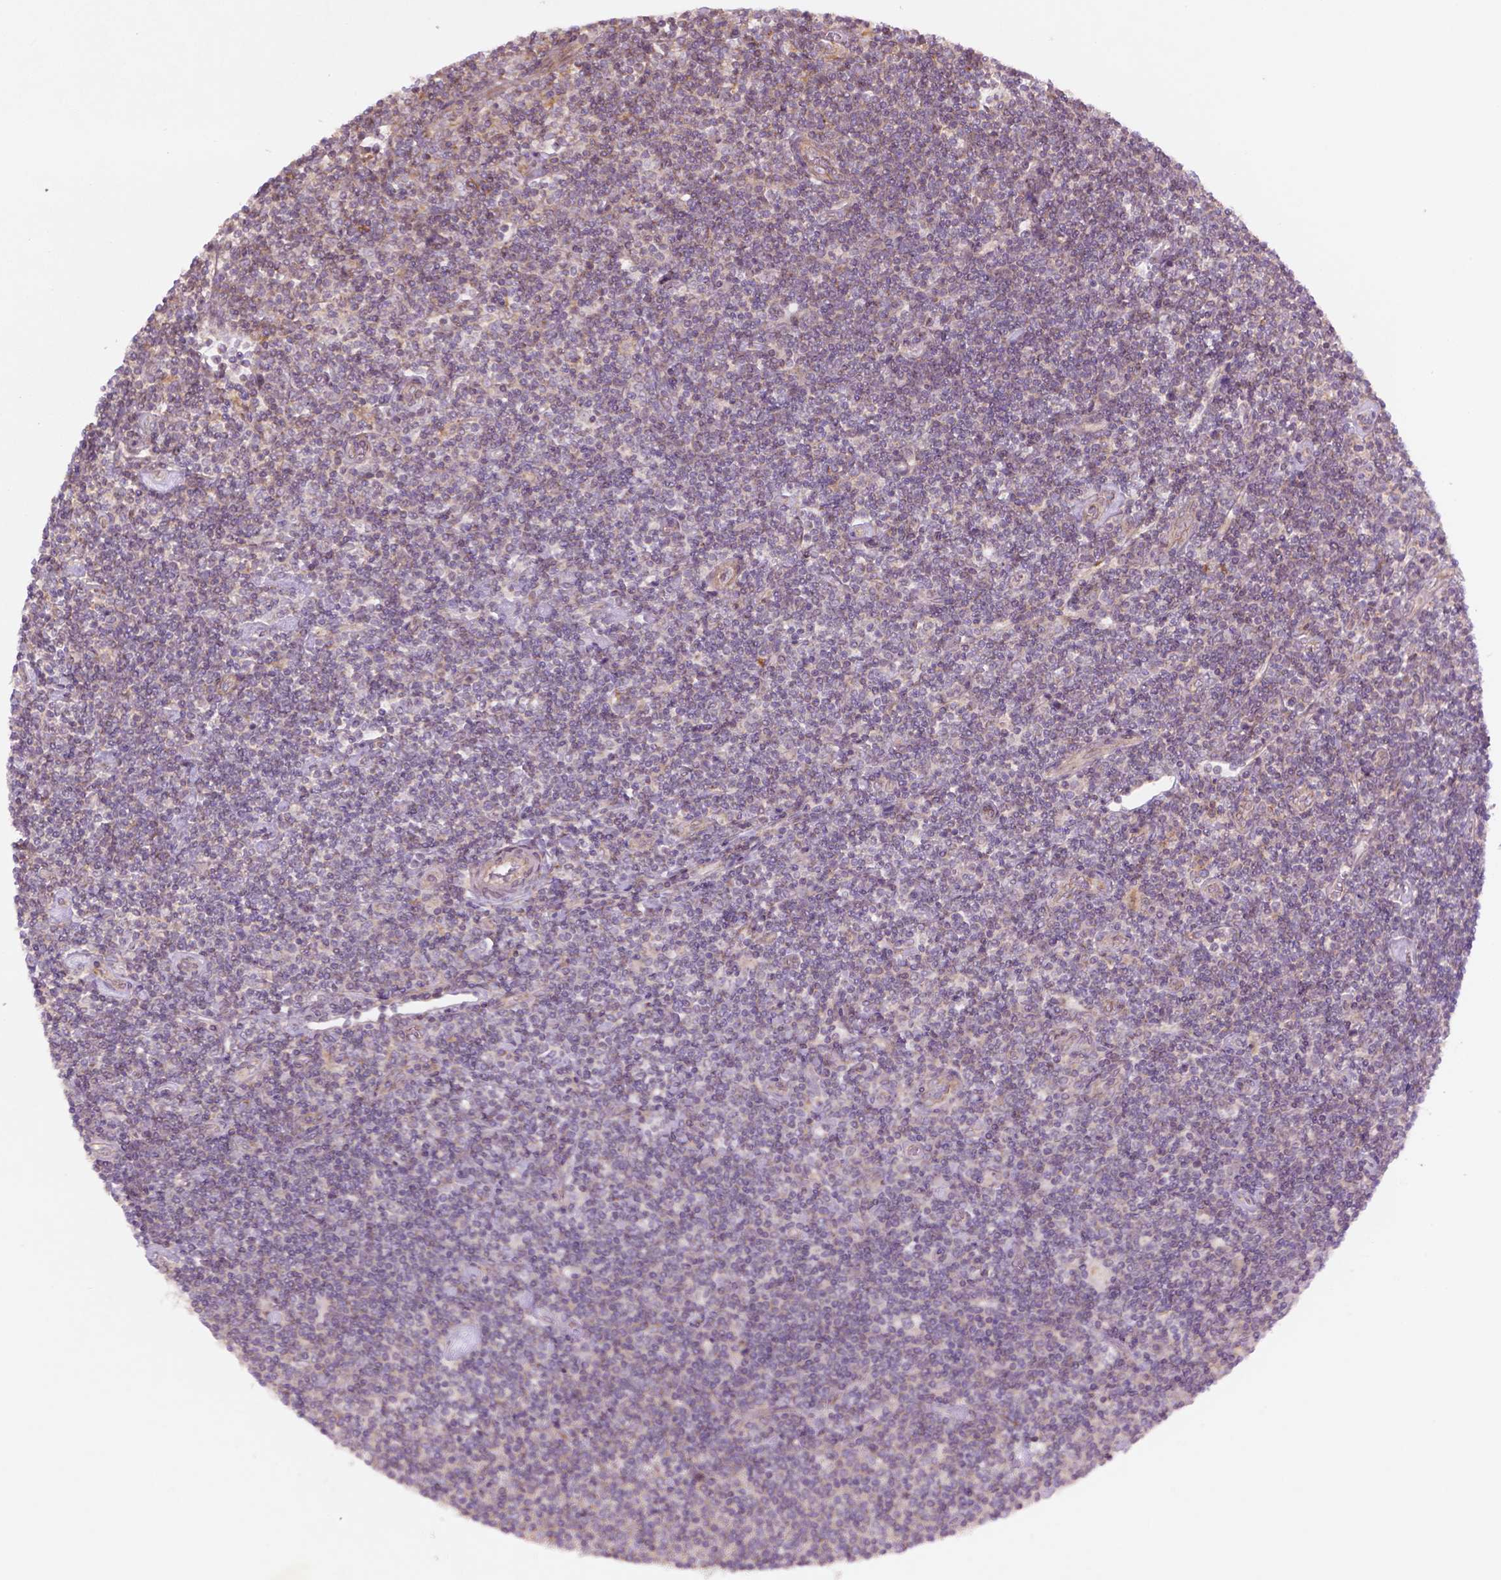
{"staining": {"intensity": "negative", "quantity": "none", "location": "none"}, "tissue": "lymphoma", "cell_type": "Tumor cells", "image_type": "cancer", "snomed": [{"axis": "morphology", "description": "Hodgkin's disease, NOS"}, {"axis": "topography", "description": "Lymph node"}], "caption": "The immunohistochemistry histopathology image has no significant staining in tumor cells of Hodgkin's disease tissue.", "gene": "TCHP", "patient": {"sex": "male", "age": 40}}